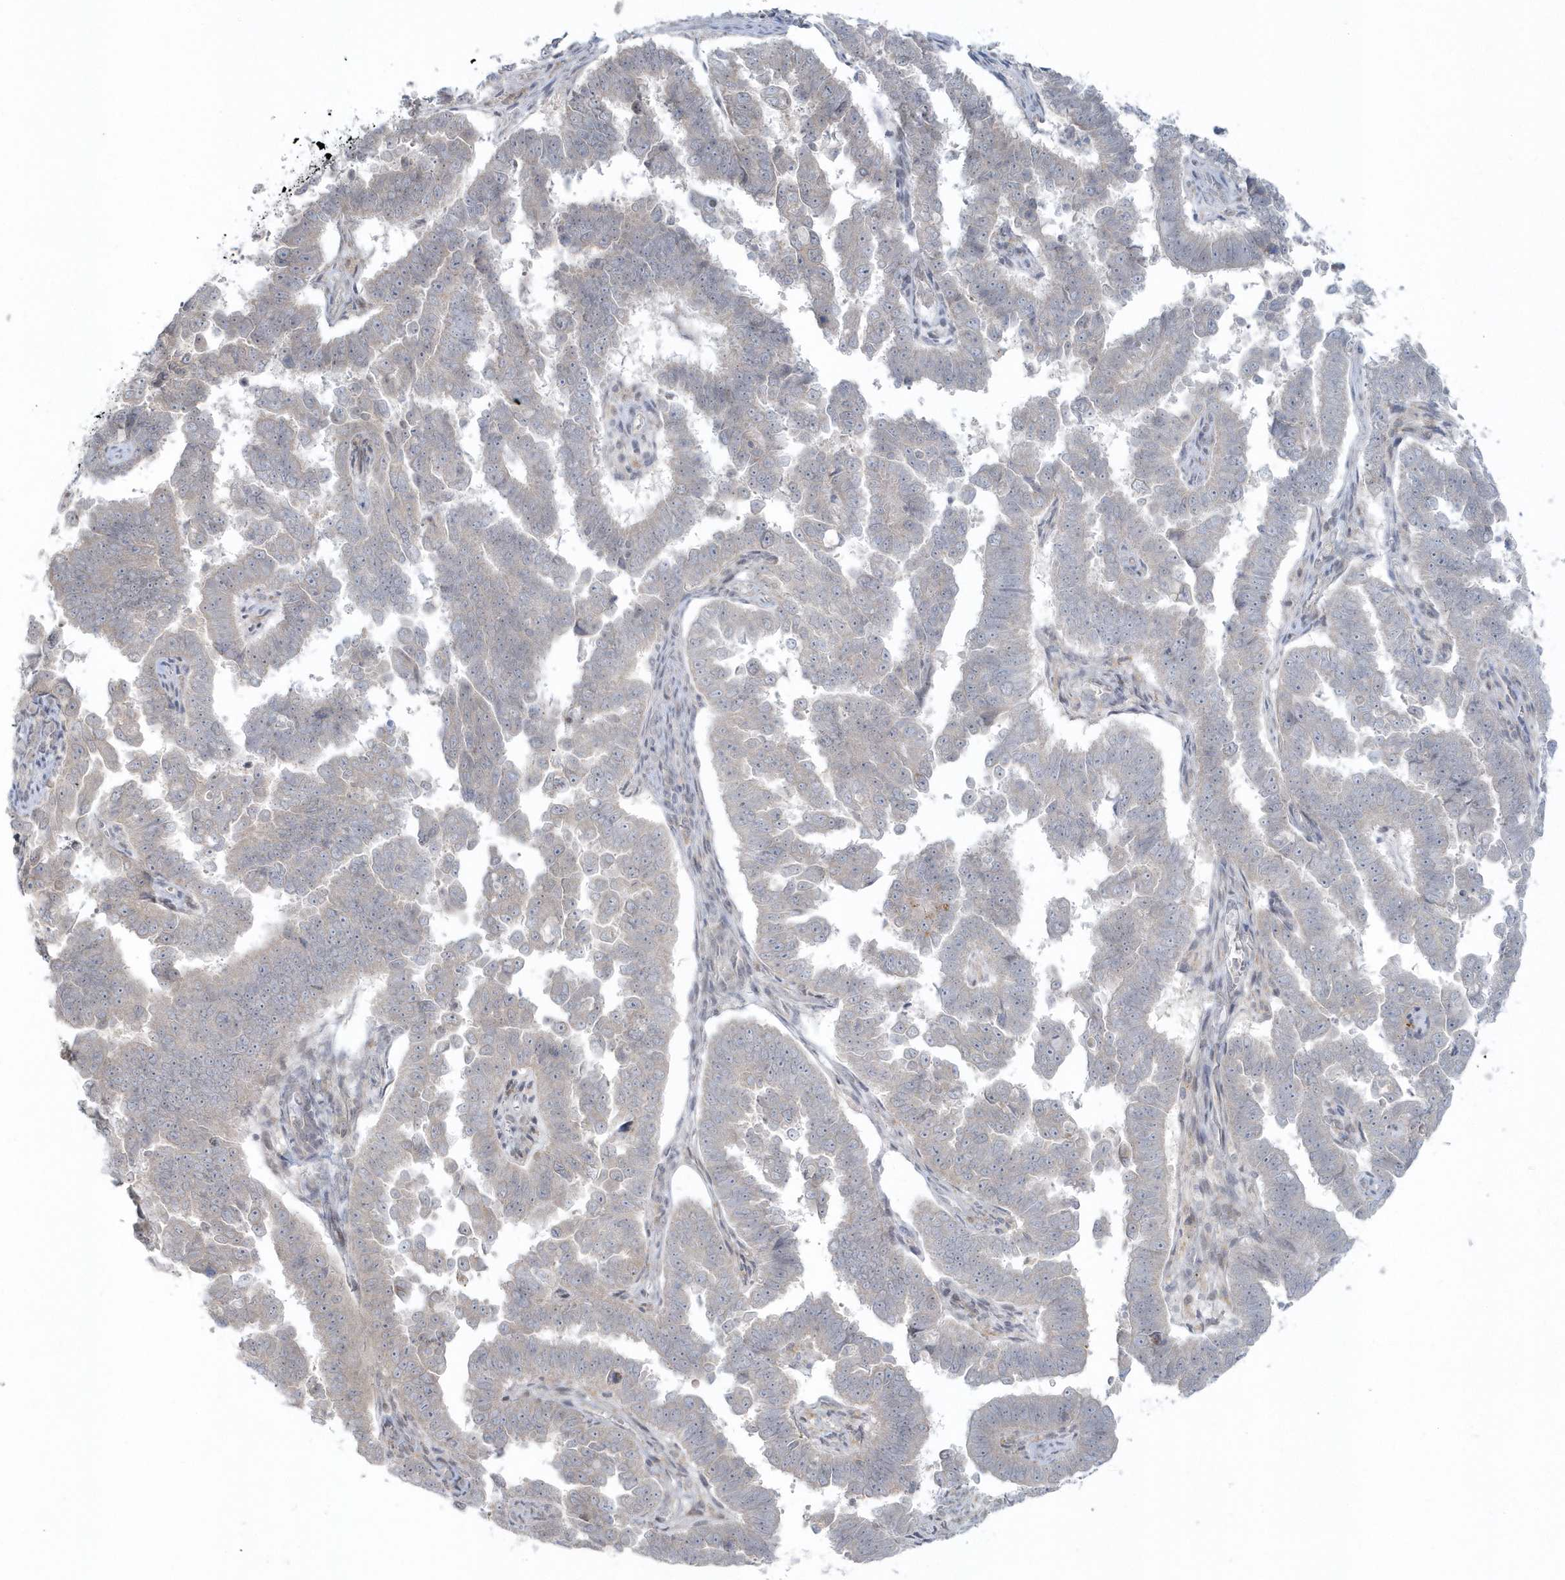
{"staining": {"intensity": "negative", "quantity": "none", "location": "none"}, "tissue": "endometrial cancer", "cell_type": "Tumor cells", "image_type": "cancer", "snomed": [{"axis": "morphology", "description": "Adenocarcinoma, NOS"}, {"axis": "topography", "description": "Endometrium"}], "caption": "Immunohistochemistry image of neoplastic tissue: human endometrial adenocarcinoma stained with DAB demonstrates no significant protein staining in tumor cells. (DAB (3,3'-diaminobenzidine) immunohistochemistry with hematoxylin counter stain).", "gene": "BLTP3A", "patient": {"sex": "female", "age": 75}}